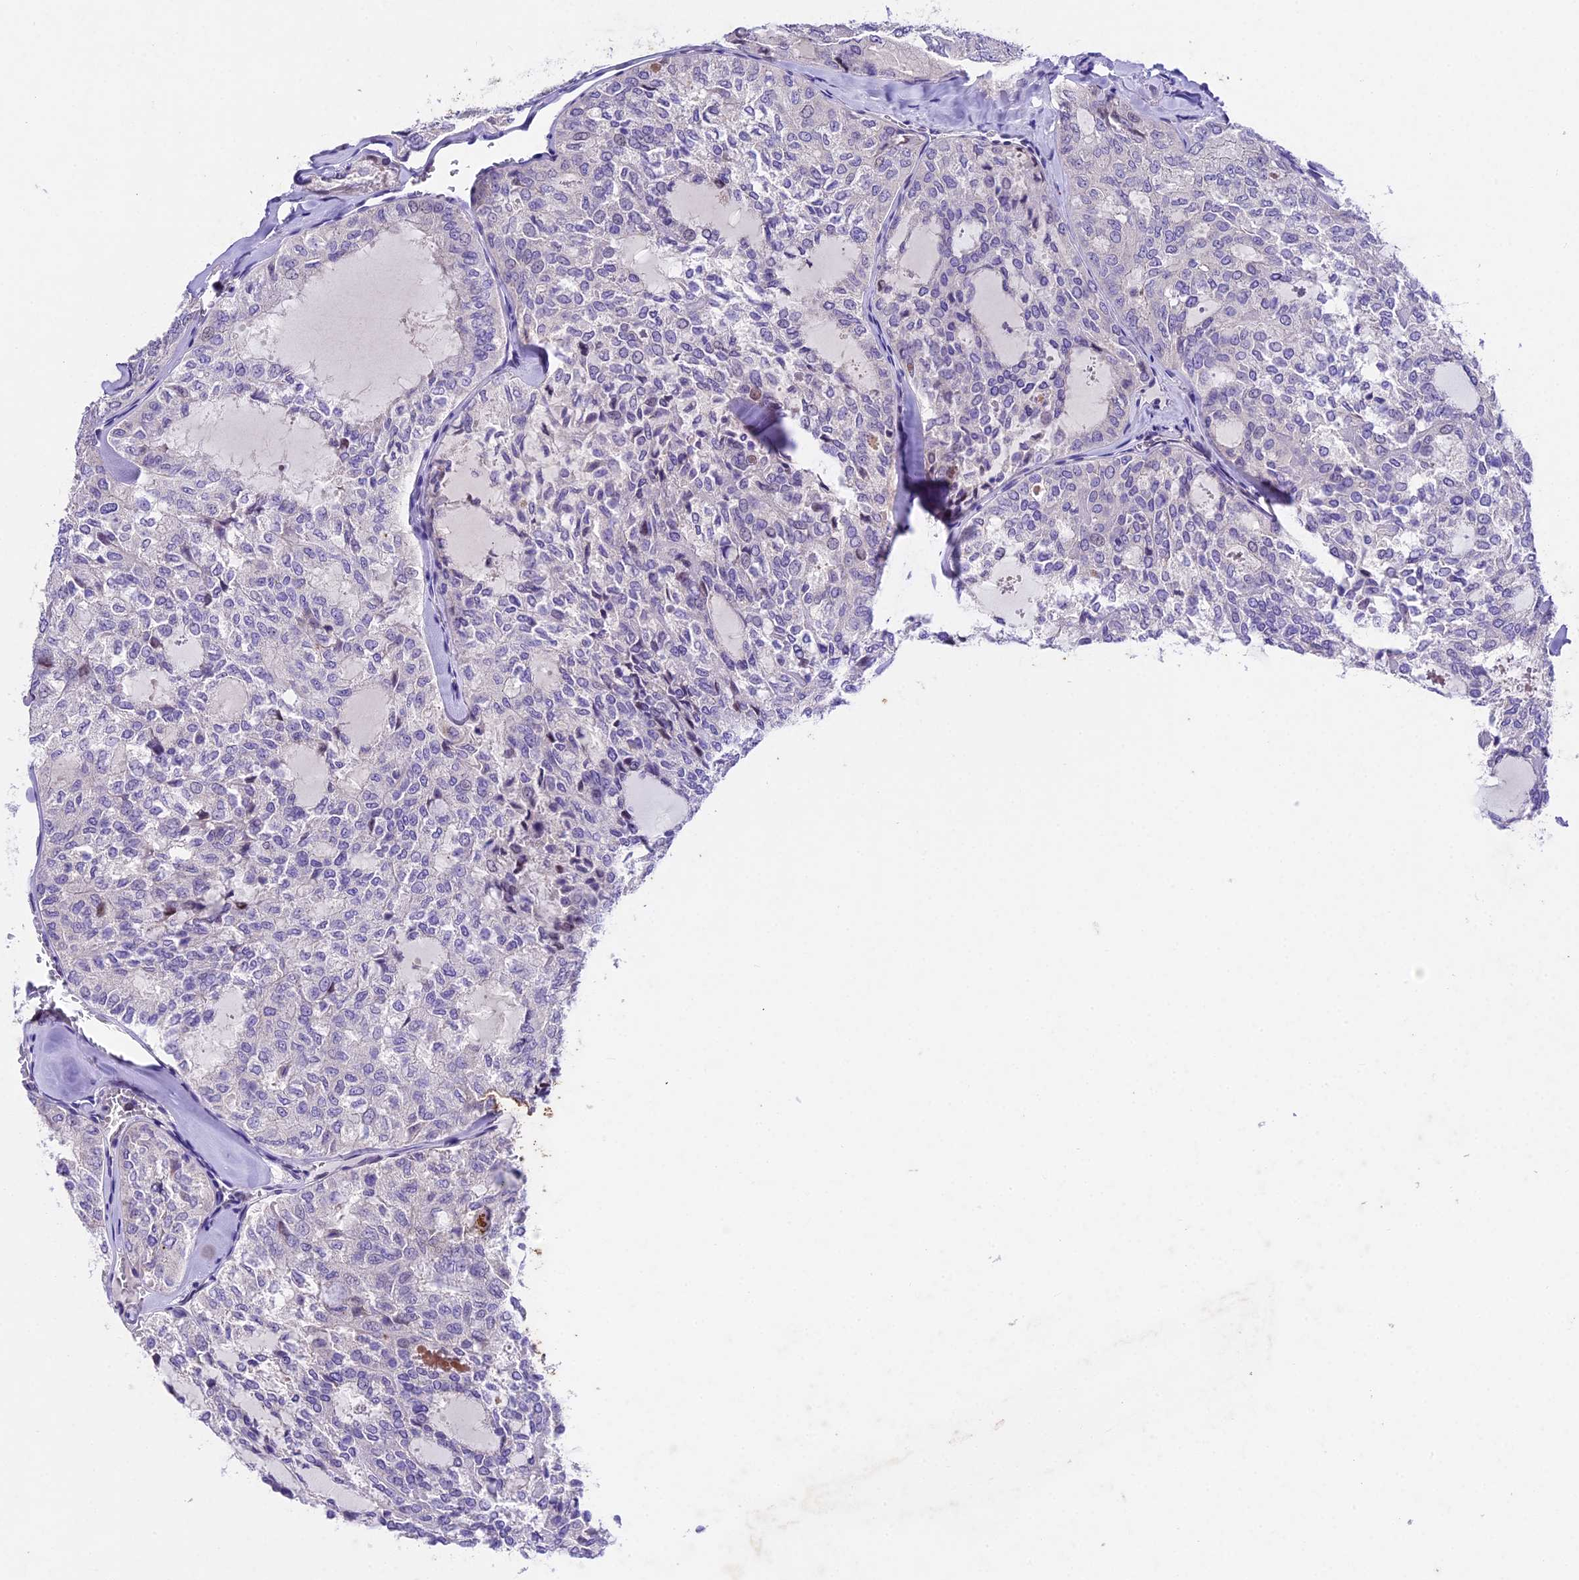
{"staining": {"intensity": "negative", "quantity": "none", "location": "none"}, "tissue": "thyroid cancer", "cell_type": "Tumor cells", "image_type": "cancer", "snomed": [{"axis": "morphology", "description": "Follicular adenoma carcinoma, NOS"}, {"axis": "topography", "description": "Thyroid gland"}], "caption": "The micrograph displays no staining of tumor cells in thyroid follicular adenoma carcinoma.", "gene": "IFT140", "patient": {"sex": "male", "age": 75}}